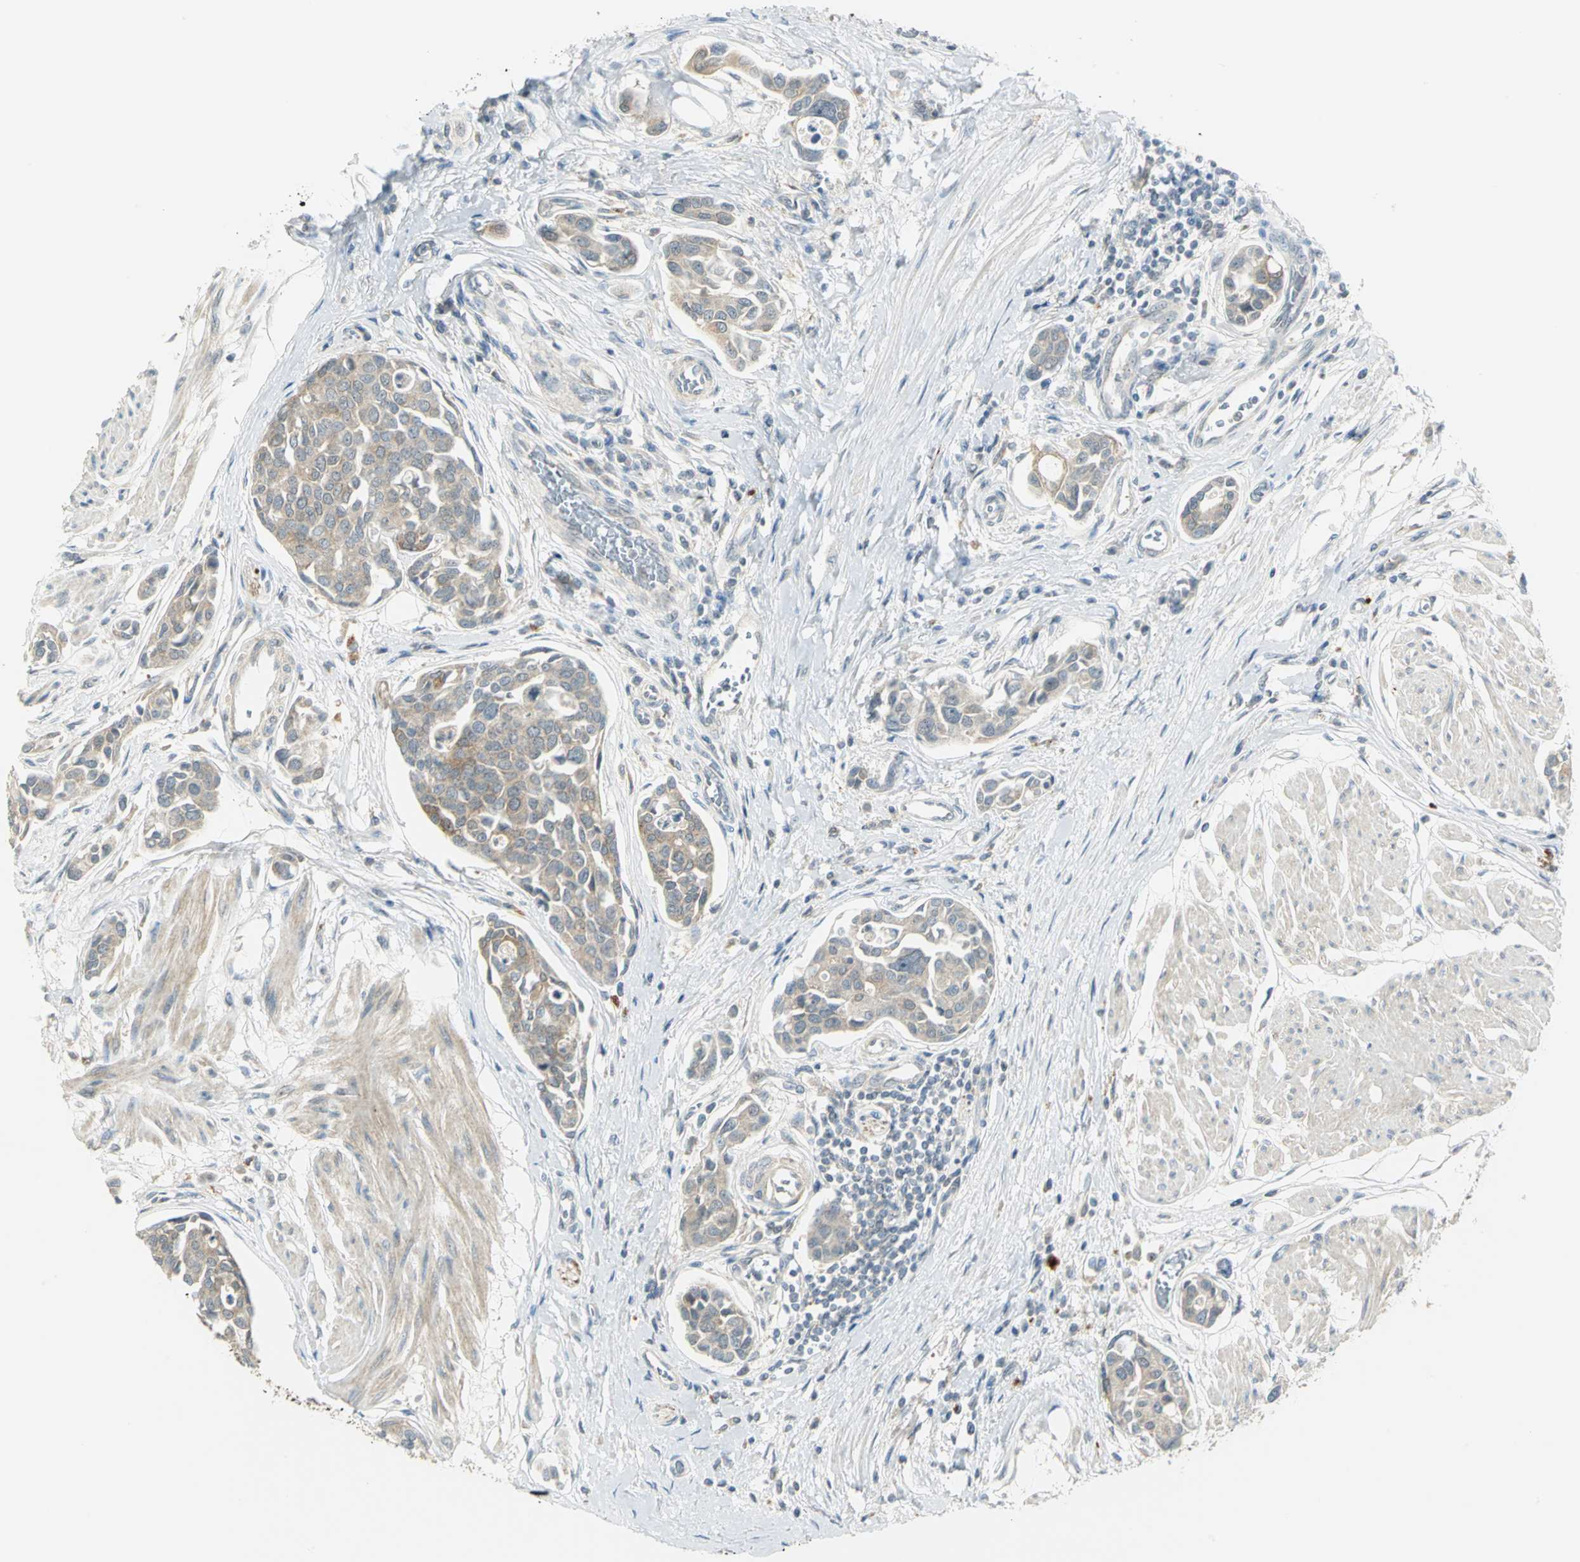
{"staining": {"intensity": "moderate", "quantity": ">75%", "location": "cytoplasmic/membranous"}, "tissue": "urothelial cancer", "cell_type": "Tumor cells", "image_type": "cancer", "snomed": [{"axis": "morphology", "description": "Urothelial carcinoma, High grade"}, {"axis": "topography", "description": "Urinary bladder"}], "caption": "Brown immunohistochemical staining in urothelial carcinoma (high-grade) demonstrates moderate cytoplasmic/membranous staining in about >75% of tumor cells. The protein is stained brown, and the nuclei are stained in blue (DAB IHC with brightfield microscopy, high magnification).", "gene": "MAPK8IP3", "patient": {"sex": "male", "age": 78}}